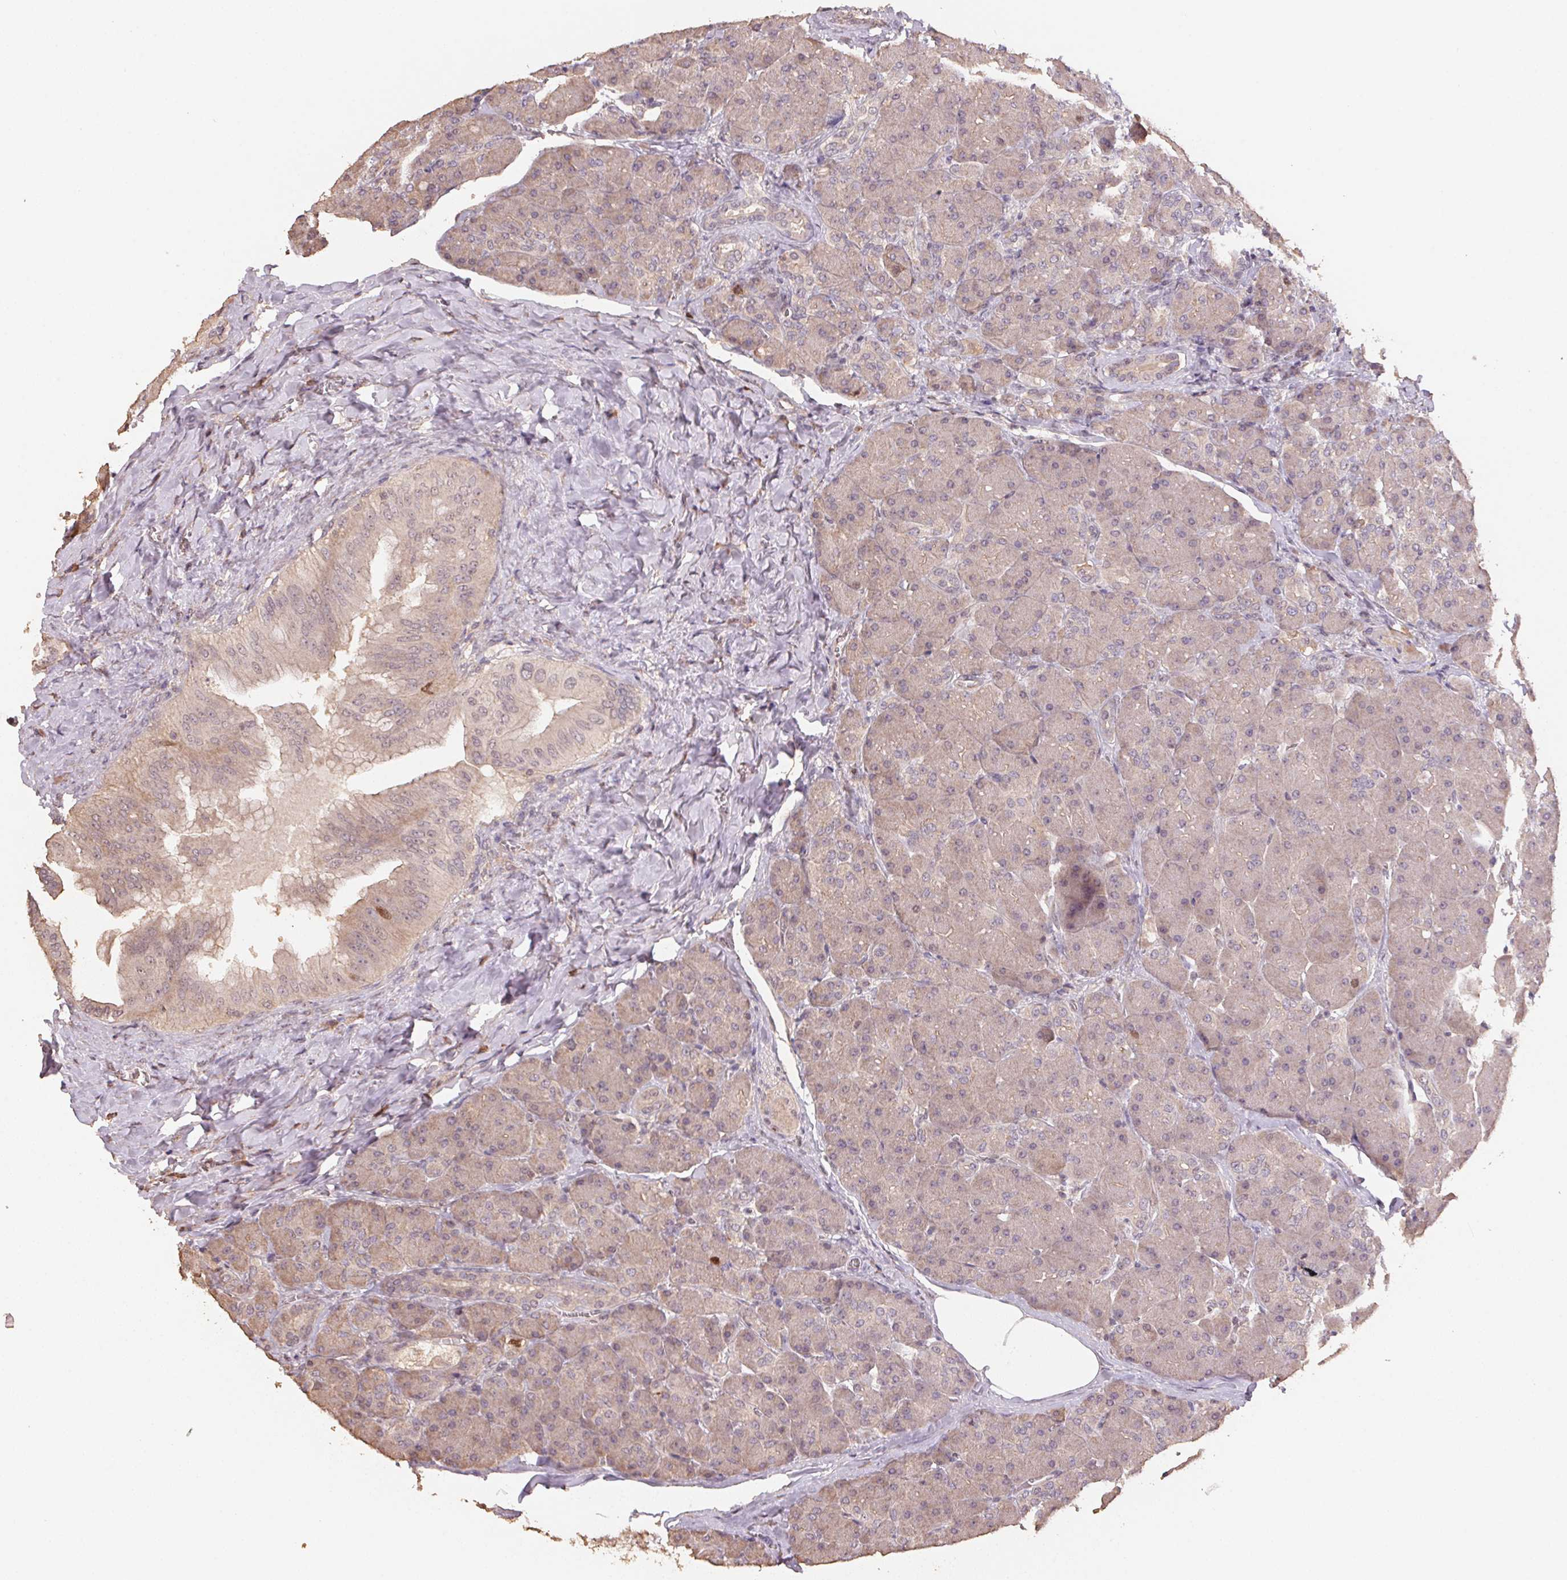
{"staining": {"intensity": "weak", "quantity": "<25%", "location": "cytoplasmic/membranous"}, "tissue": "pancreas", "cell_type": "Exocrine glandular cells", "image_type": "normal", "snomed": [{"axis": "morphology", "description": "Normal tissue, NOS"}, {"axis": "topography", "description": "Pancreas"}], "caption": "Protein analysis of normal pancreas demonstrates no significant positivity in exocrine glandular cells. (DAB (3,3'-diaminobenzidine) immunohistochemistry, high magnification).", "gene": "CENPF", "patient": {"sex": "male", "age": 55}}